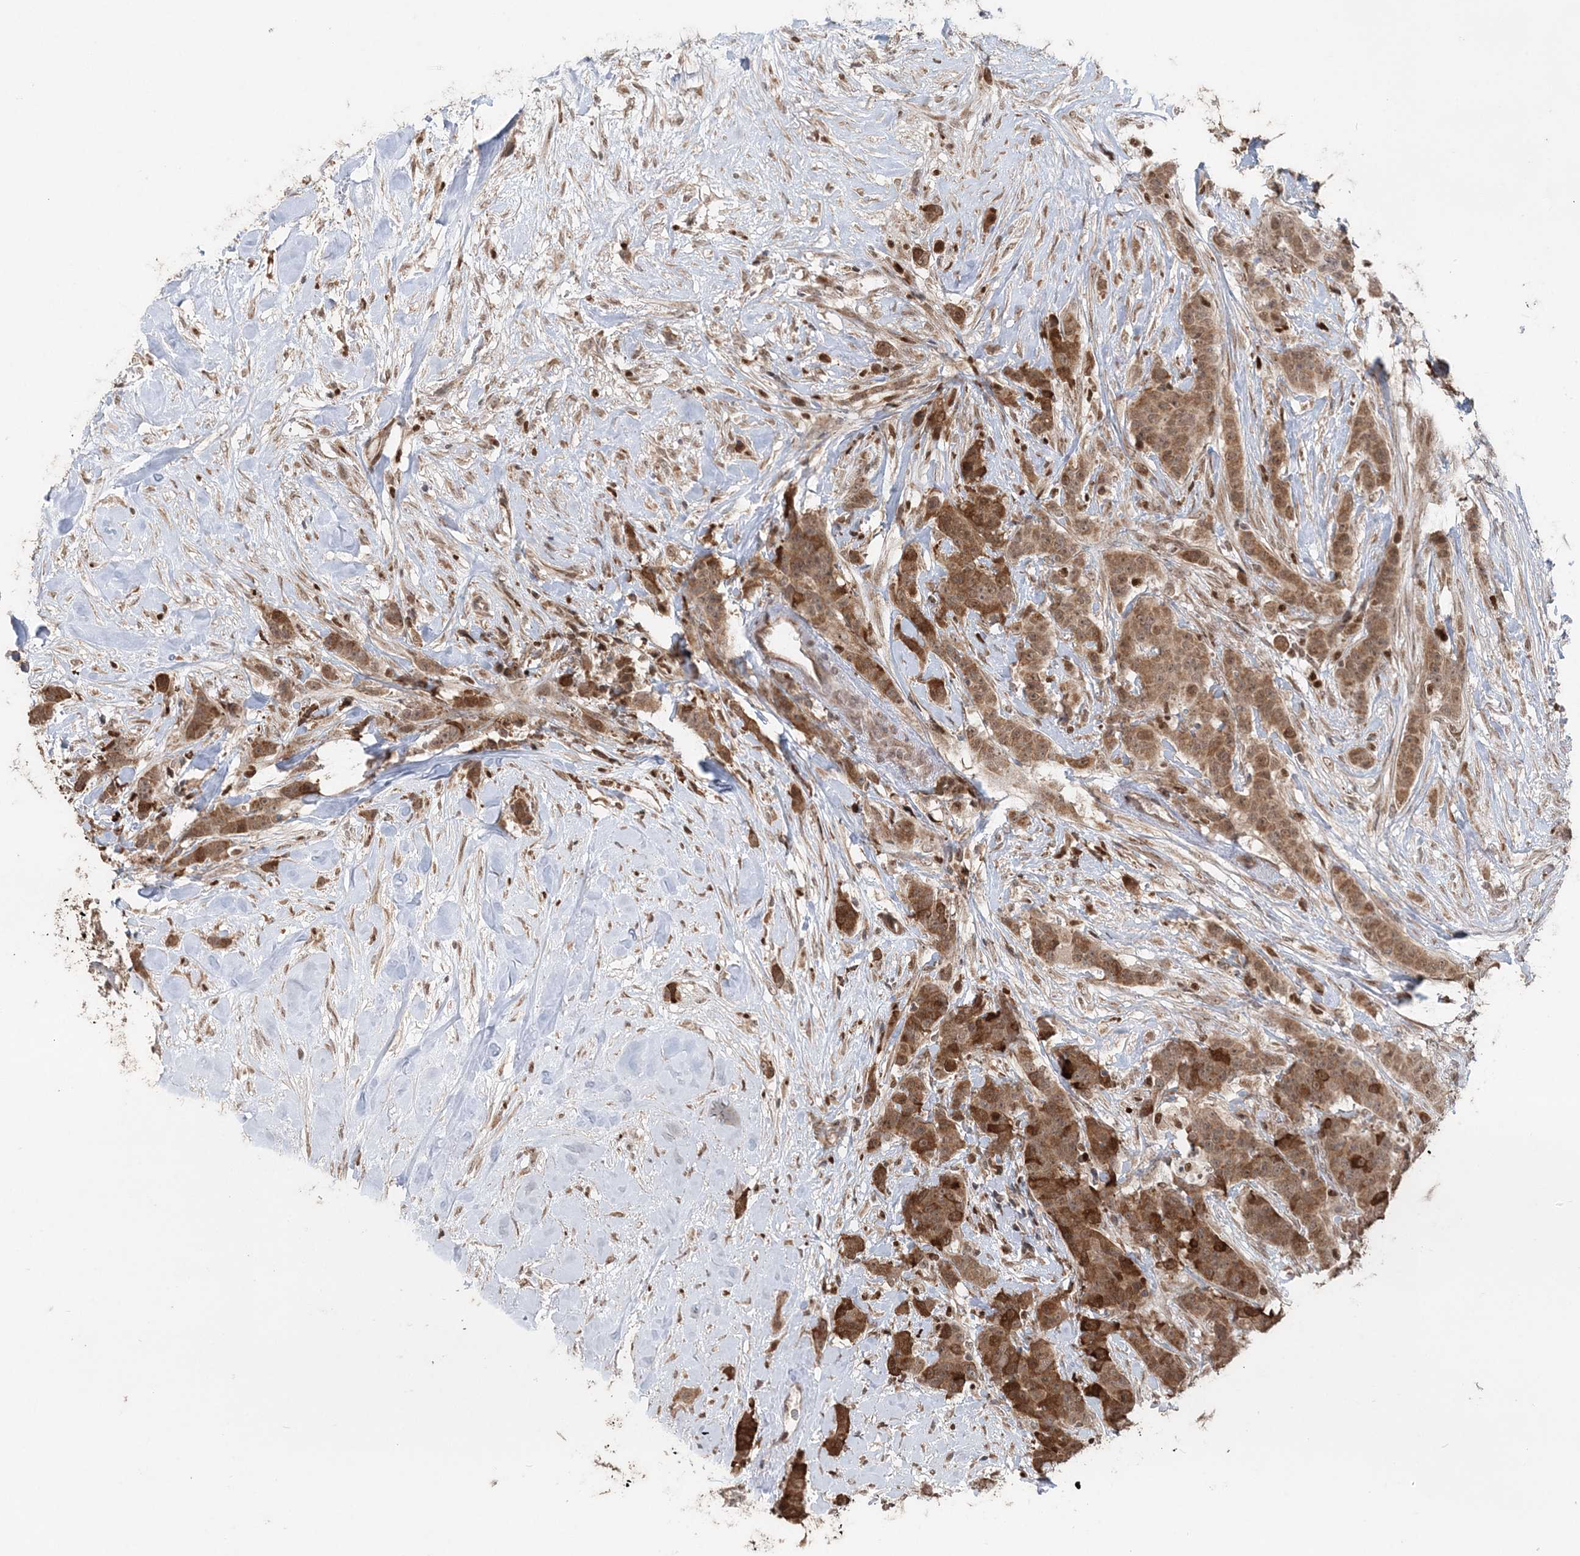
{"staining": {"intensity": "moderate", "quantity": ">75%", "location": "cytoplasmic/membranous,nuclear"}, "tissue": "breast cancer", "cell_type": "Tumor cells", "image_type": "cancer", "snomed": [{"axis": "morphology", "description": "Duct carcinoma"}, {"axis": "topography", "description": "Breast"}], "caption": "High-magnification brightfield microscopy of breast cancer (intraductal carcinoma) stained with DAB (3,3'-diaminobenzidine) (brown) and counterstained with hematoxylin (blue). tumor cells exhibit moderate cytoplasmic/membranous and nuclear positivity is identified in approximately>75% of cells.", "gene": "SLU7", "patient": {"sex": "female", "age": 40}}